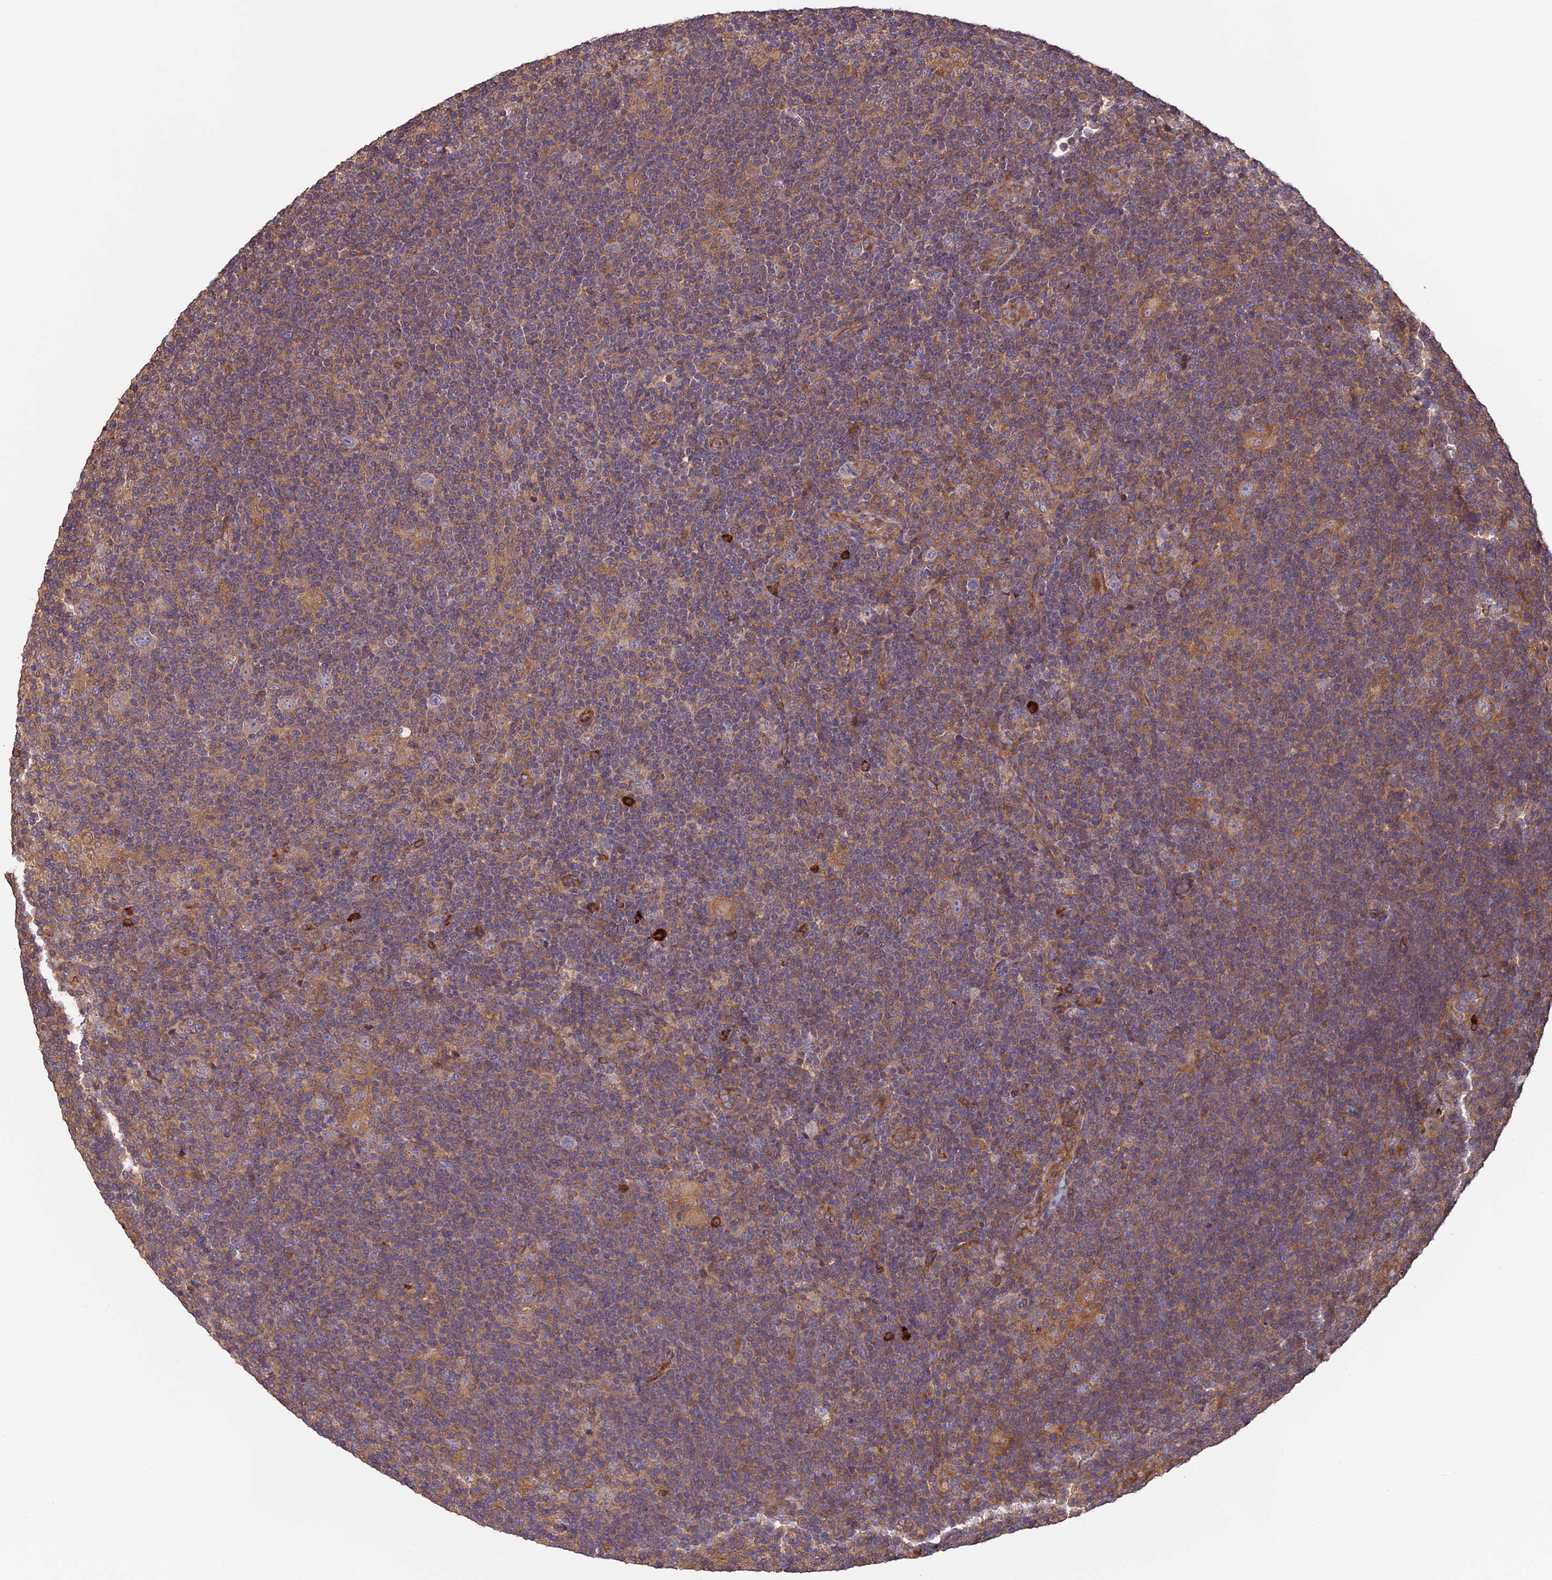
{"staining": {"intensity": "moderate", "quantity": "<25%", "location": "cytoplasmic/membranous"}, "tissue": "lymphoma", "cell_type": "Tumor cells", "image_type": "cancer", "snomed": [{"axis": "morphology", "description": "Hodgkin's disease, NOS"}, {"axis": "topography", "description": "Lymph node"}], "caption": "Human lymphoma stained for a protein (brown) displays moderate cytoplasmic/membranous positive staining in approximately <25% of tumor cells.", "gene": "GAS8", "patient": {"sex": "female", "age": 57}}